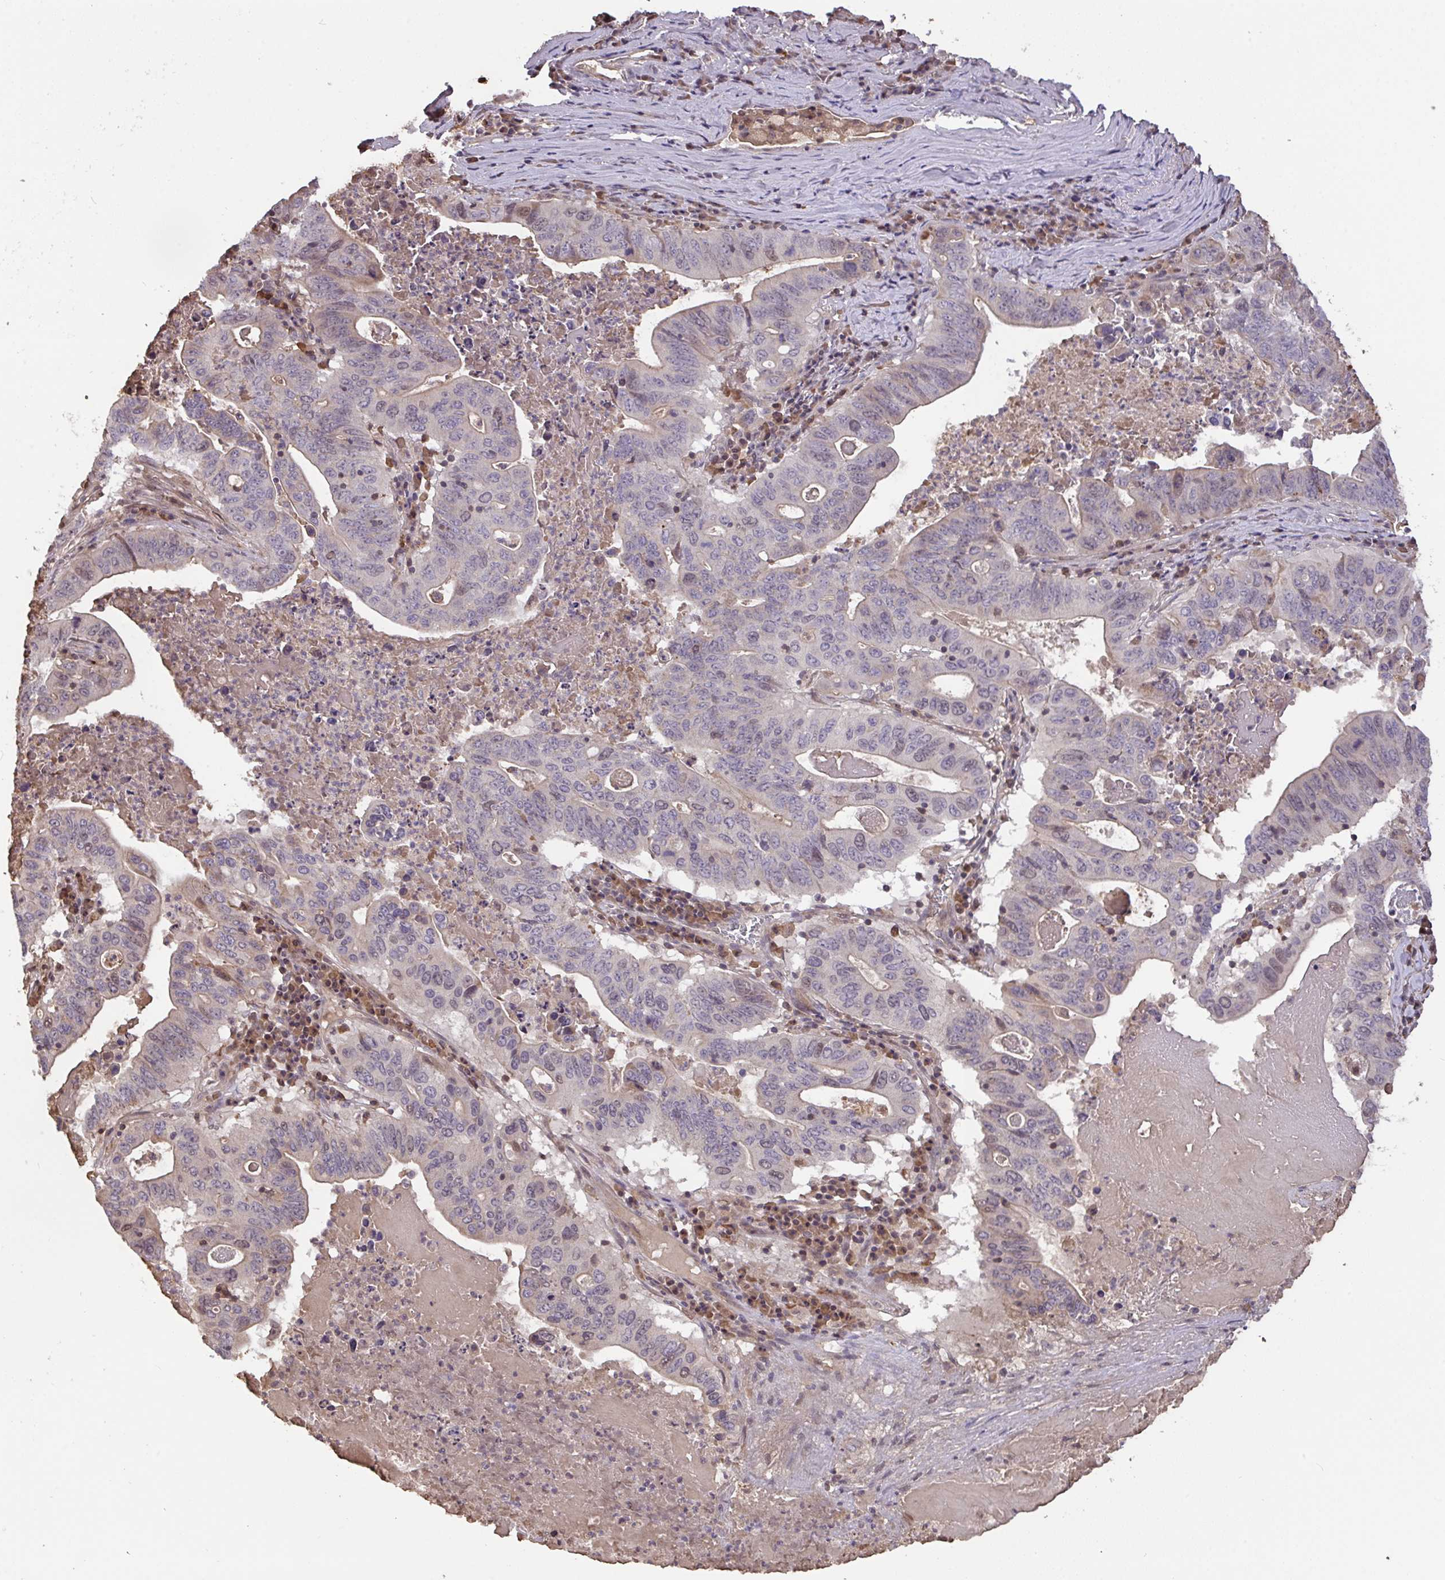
{"staining": {"intensity": "weak", "quantity": "<25%", "location": "cytoplasmic/membranous"}, "tissue": "lung cancer", "cell_type": "Tumor cells", "image_type": "cancer", "snomed": [{"axis": "morphology", "description": "Adenocarcinoma, NOS"}, {"axis": "topography", "description": "Lung"}], "caption": "The photomicrograph displays no significant expression in tumor cells of lung cancer.", "gene": "FCER1A", "patient": {"sex": "female", "age": 60}}